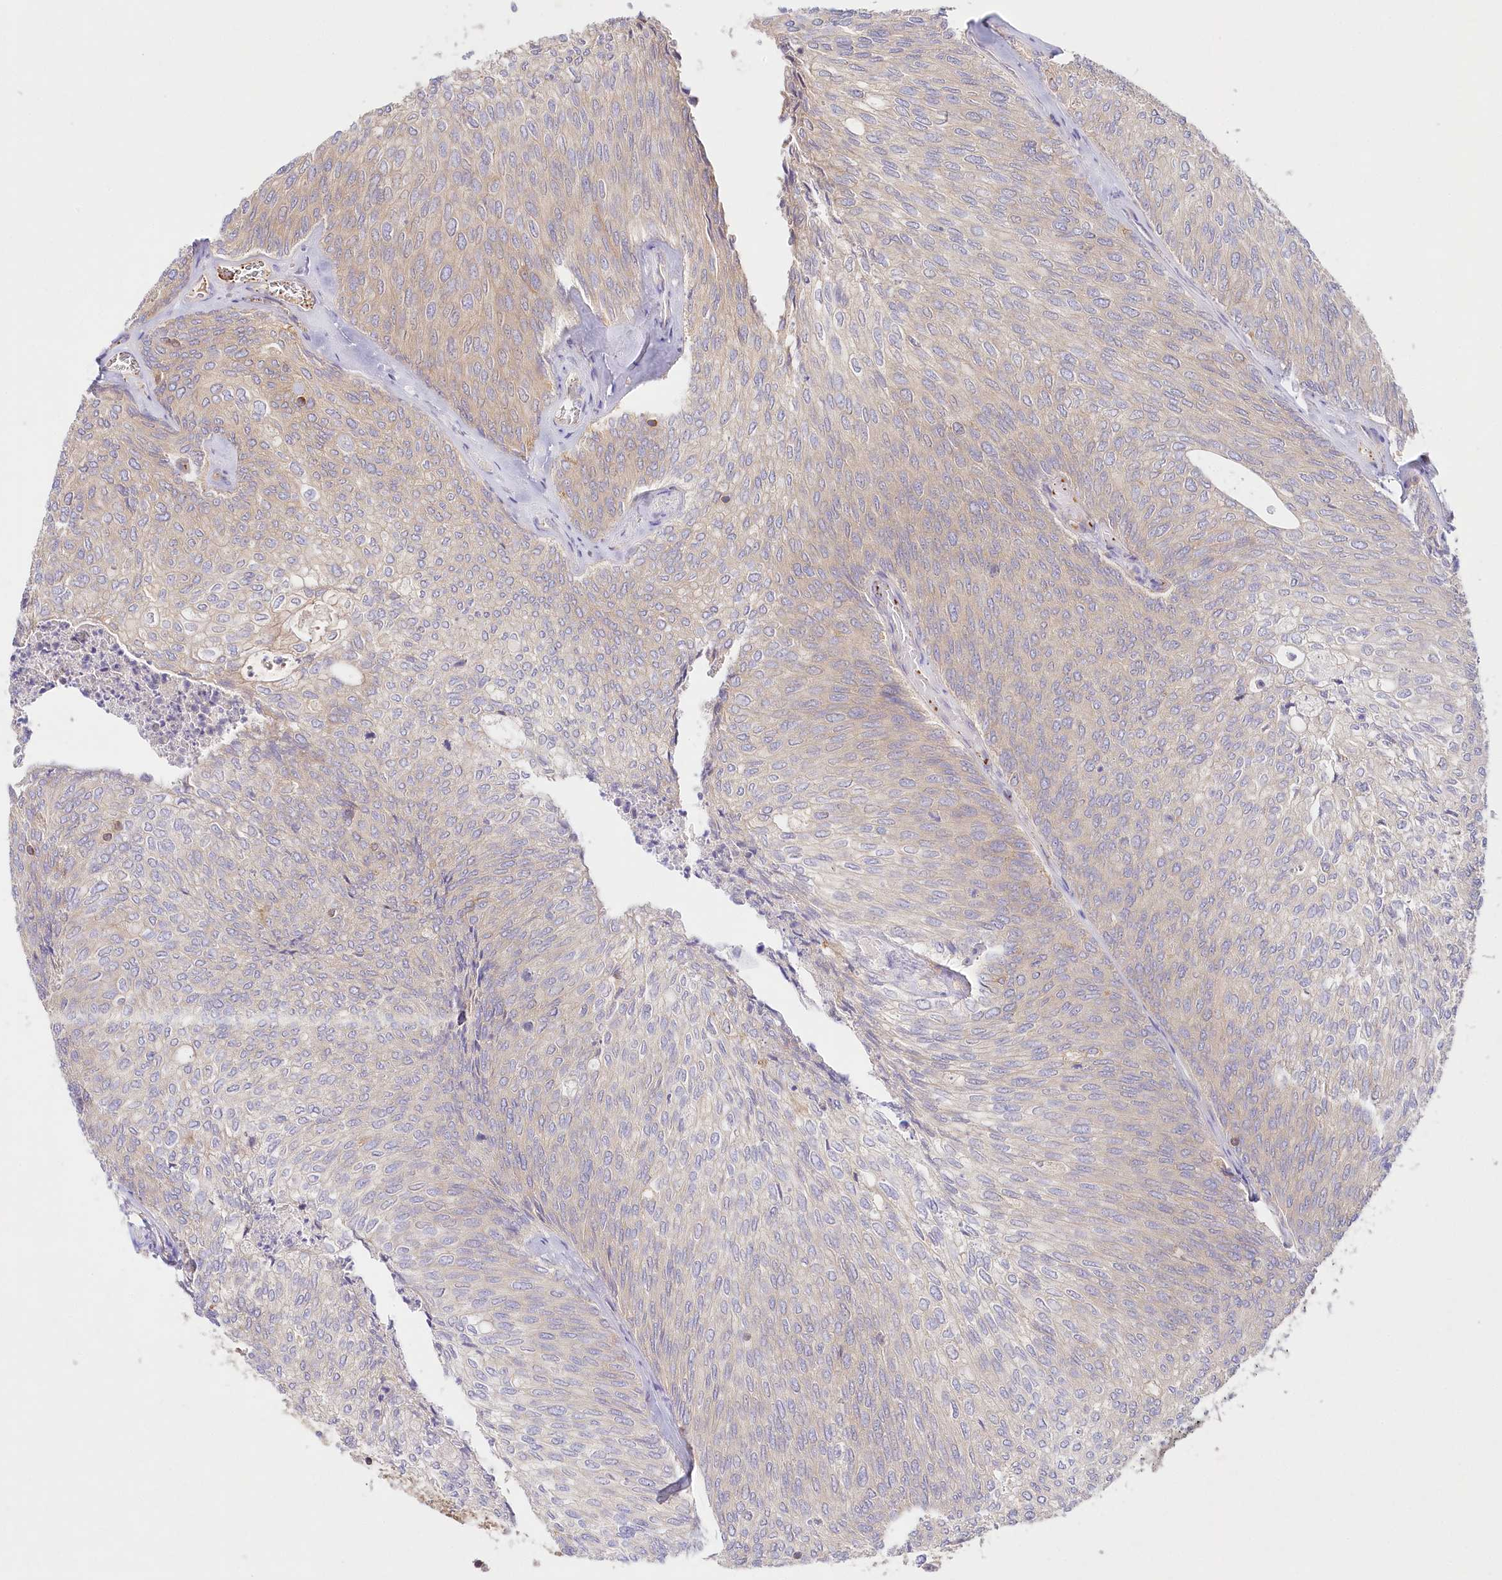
{"staining": {"intensity": "negative", "quantity": "none", "location": "none"}, "tissue": "urothelial cancer", "cell_type": "Tumor cells", "image_type": "cancer", "snomed": [{"axis": "morphology", "description": "Urothelial carcinoma, Low grade"}, {"axis": "topography", "description": "Urinary bladder"}], "caption": "An image of human urothelial cancer is negative for staining in tumor cells.", "gene": "ABRAXAS2", "patient": {"sex": "female", "age": 79}}